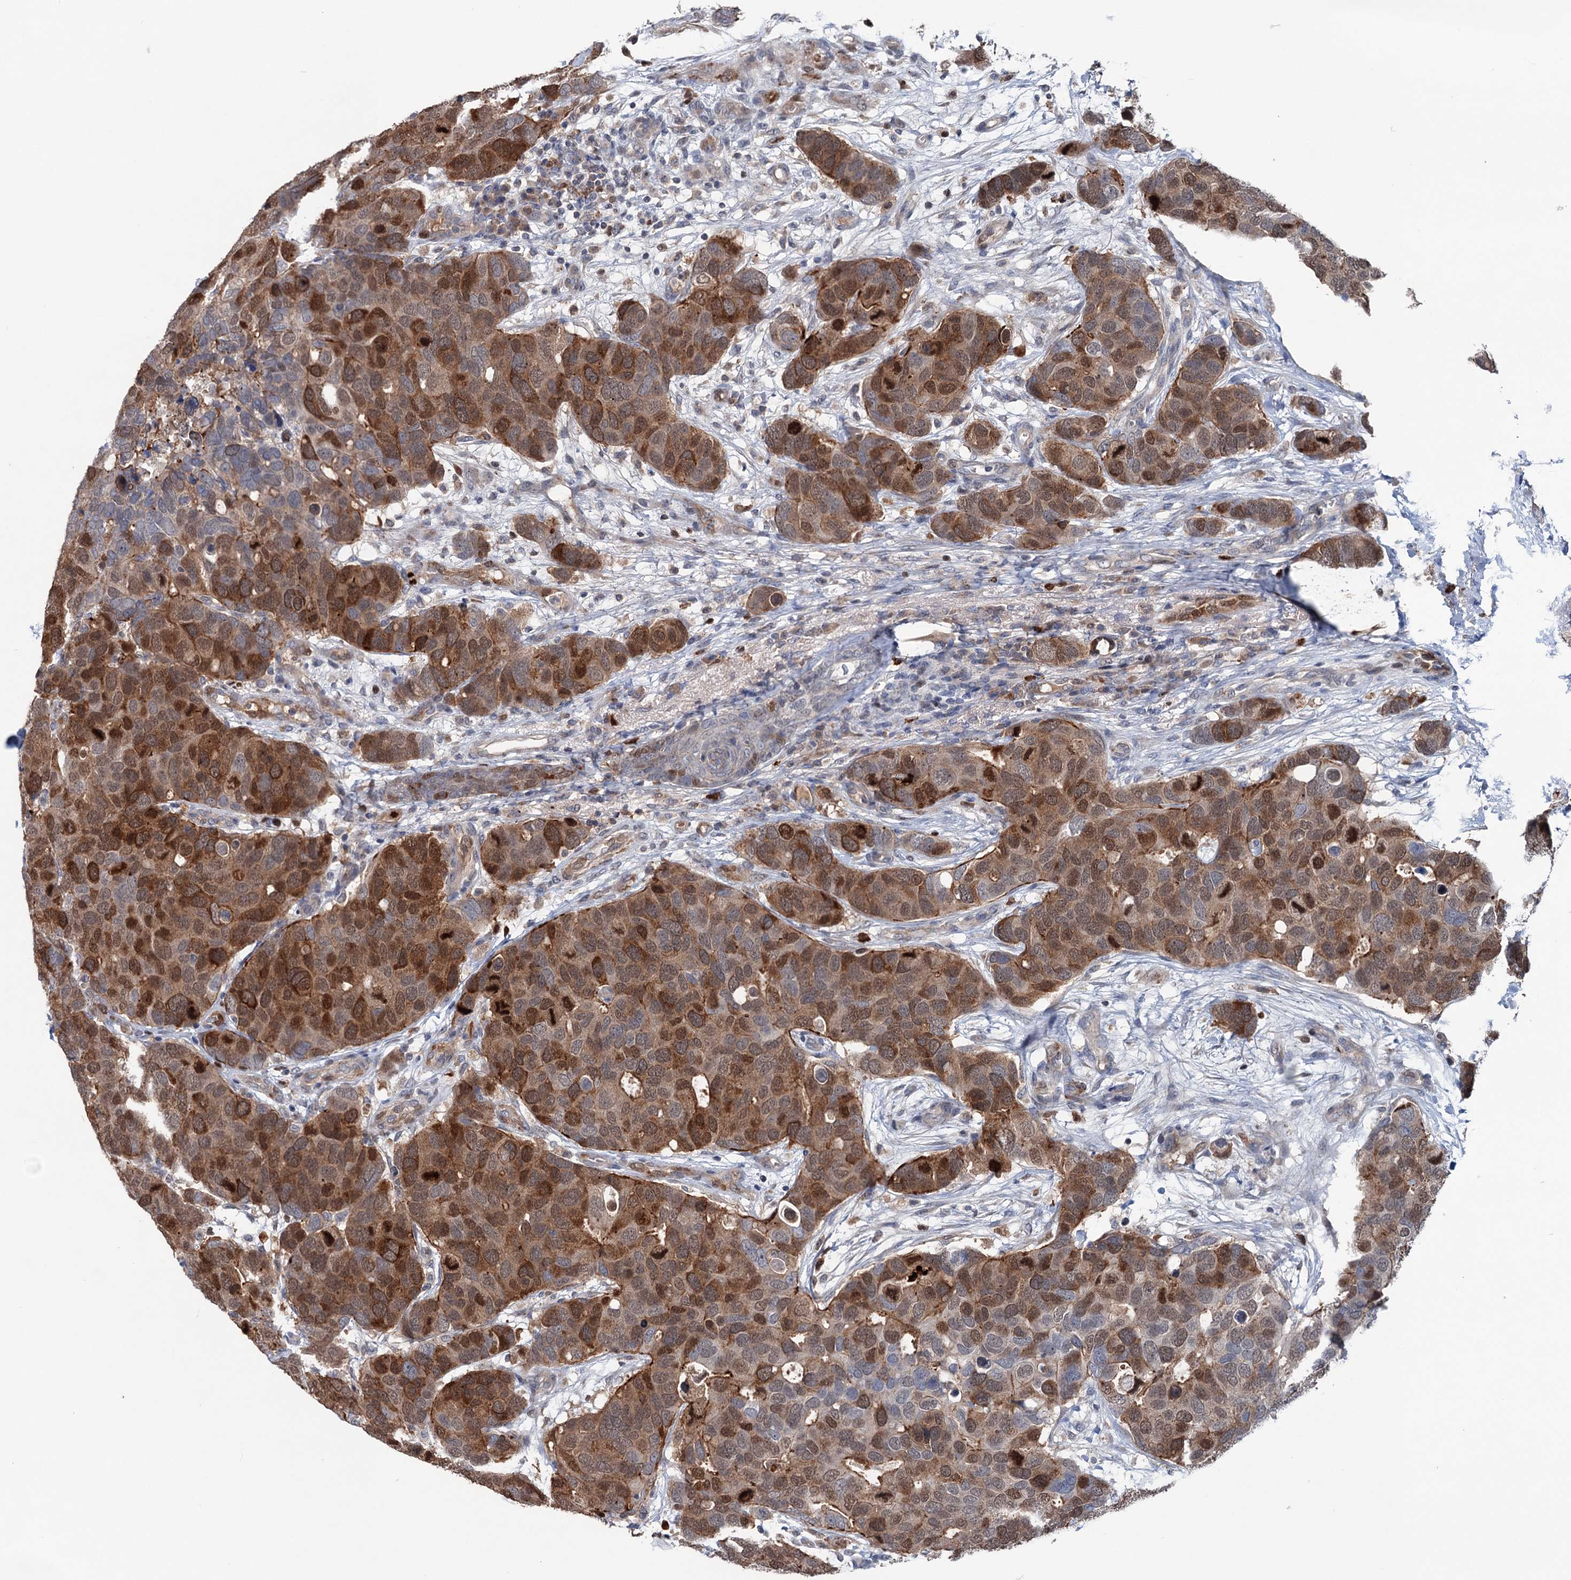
{"staining": {"intensity": "strong", "quantity": "25%-75%", "location": "cytoplasmic/membranous,nuclear"}, "tissue": "breast cancer", "cell_type": "Tumor cells", "image_type": "cancer", "snomed": [{"axis": "morphology", "description": "Duct carcinoma"}, {"axis": "topography", "description": "Breast"}], "caption": "Human breast cancer (intraductal carcinoma) stained with a protein marker shows strong staining in tumor cells.", "gene": "NCAPD2", "patient": {"sex": "female", "age": 83}}